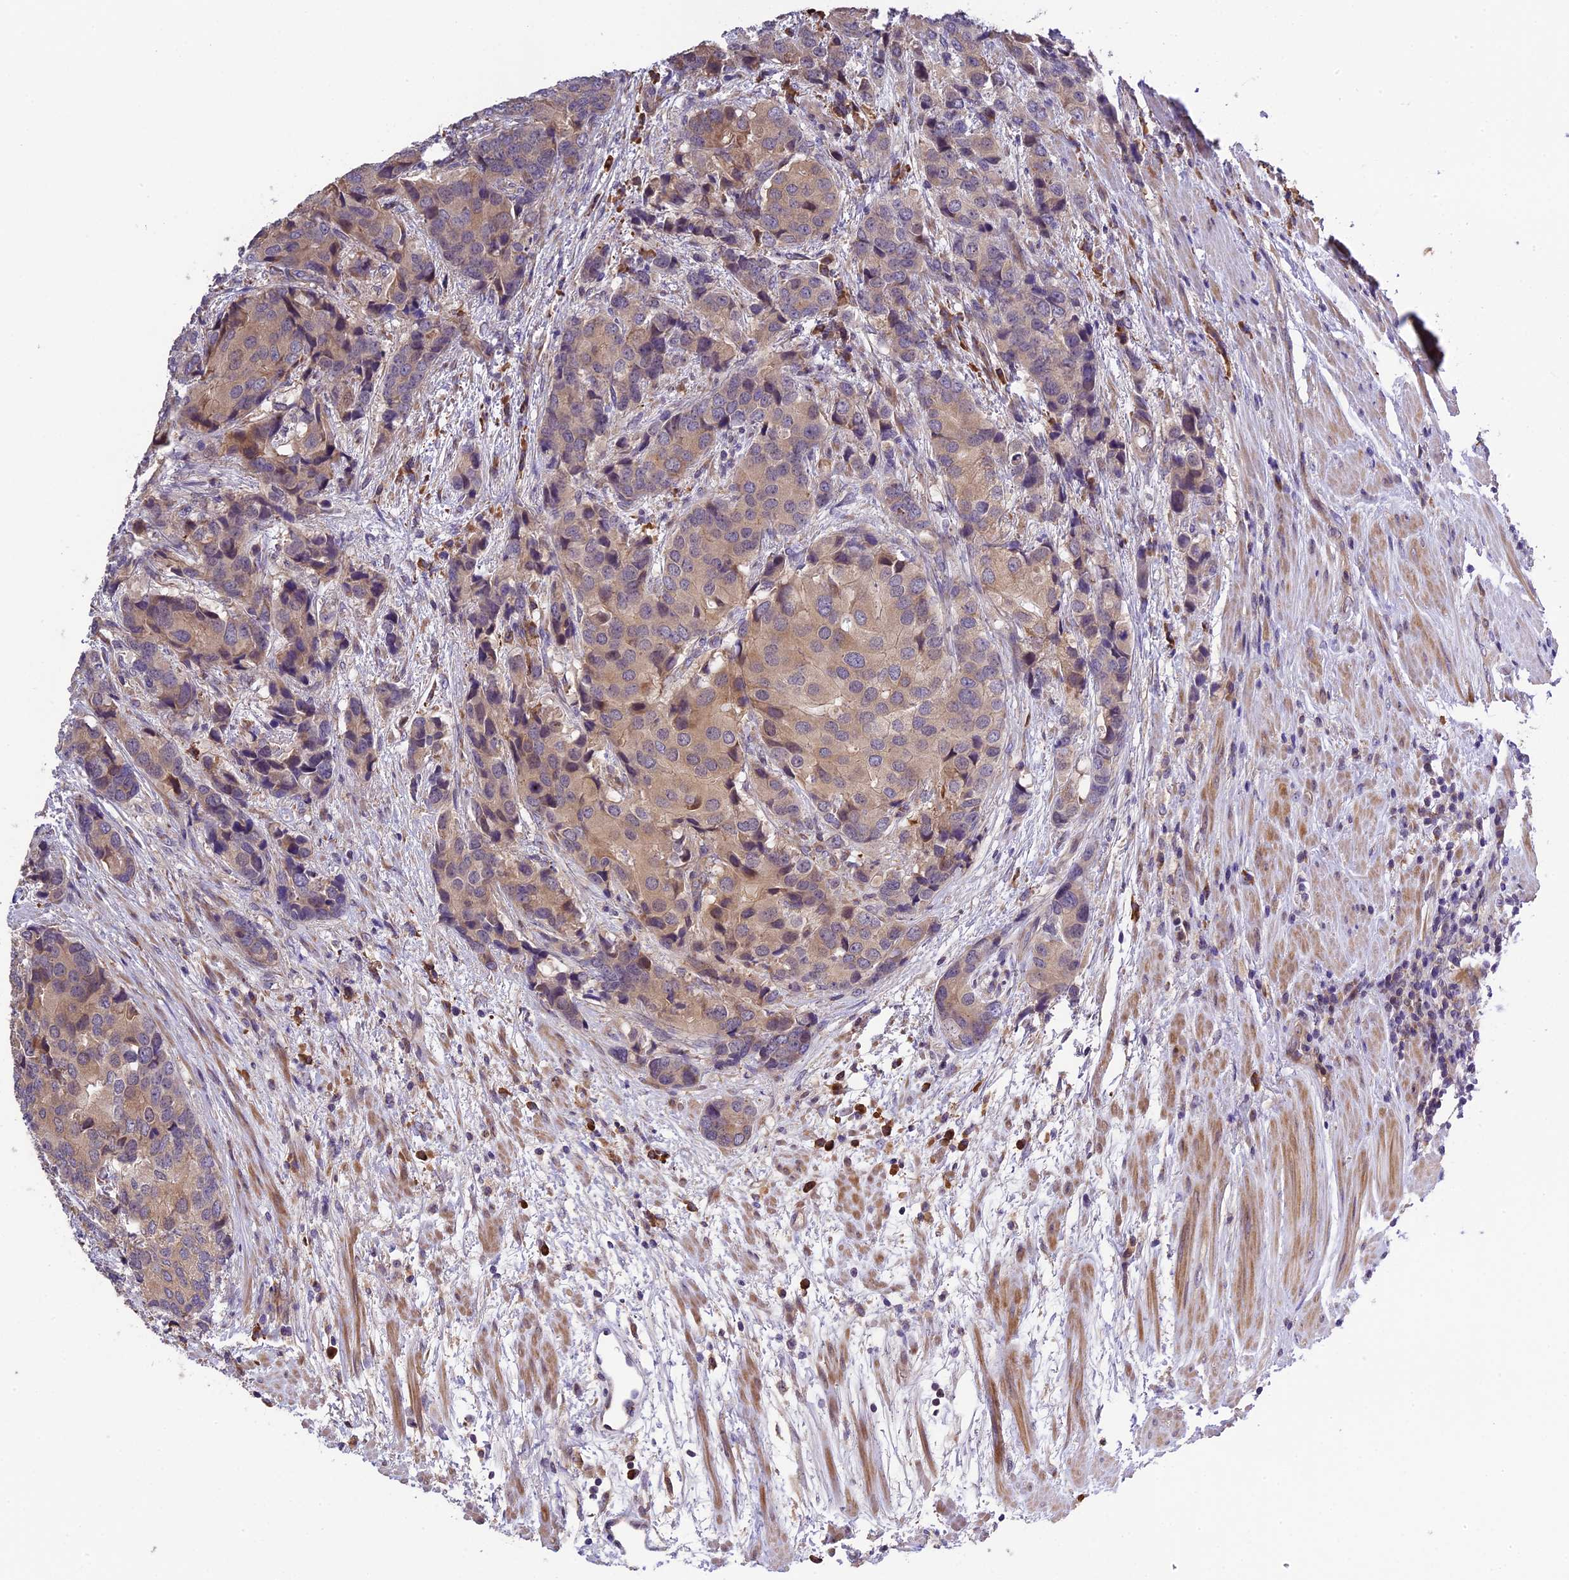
{"staining": {"intensity": "weak", "quantity": ">75%", "location": "cytoplasmic/membranous"}, "tissue": "prostate cancer", "cell_type": "Tumor cells", "image_type": "cancer", "snomed": [{"axis": "morphology", "description": "Adenocarcinoma, High grade"}, {"axis": "topography", "description": "Prostate"}], "caption": "Human prostate adenocarcinoma (high-grade) stained with a brown dye demonstrates weak cytoplasmic/membranous positive staining in about >75% of tumor cells.", "gene": "ABCC10", "patient": {"sex": "male", "age": 62}}